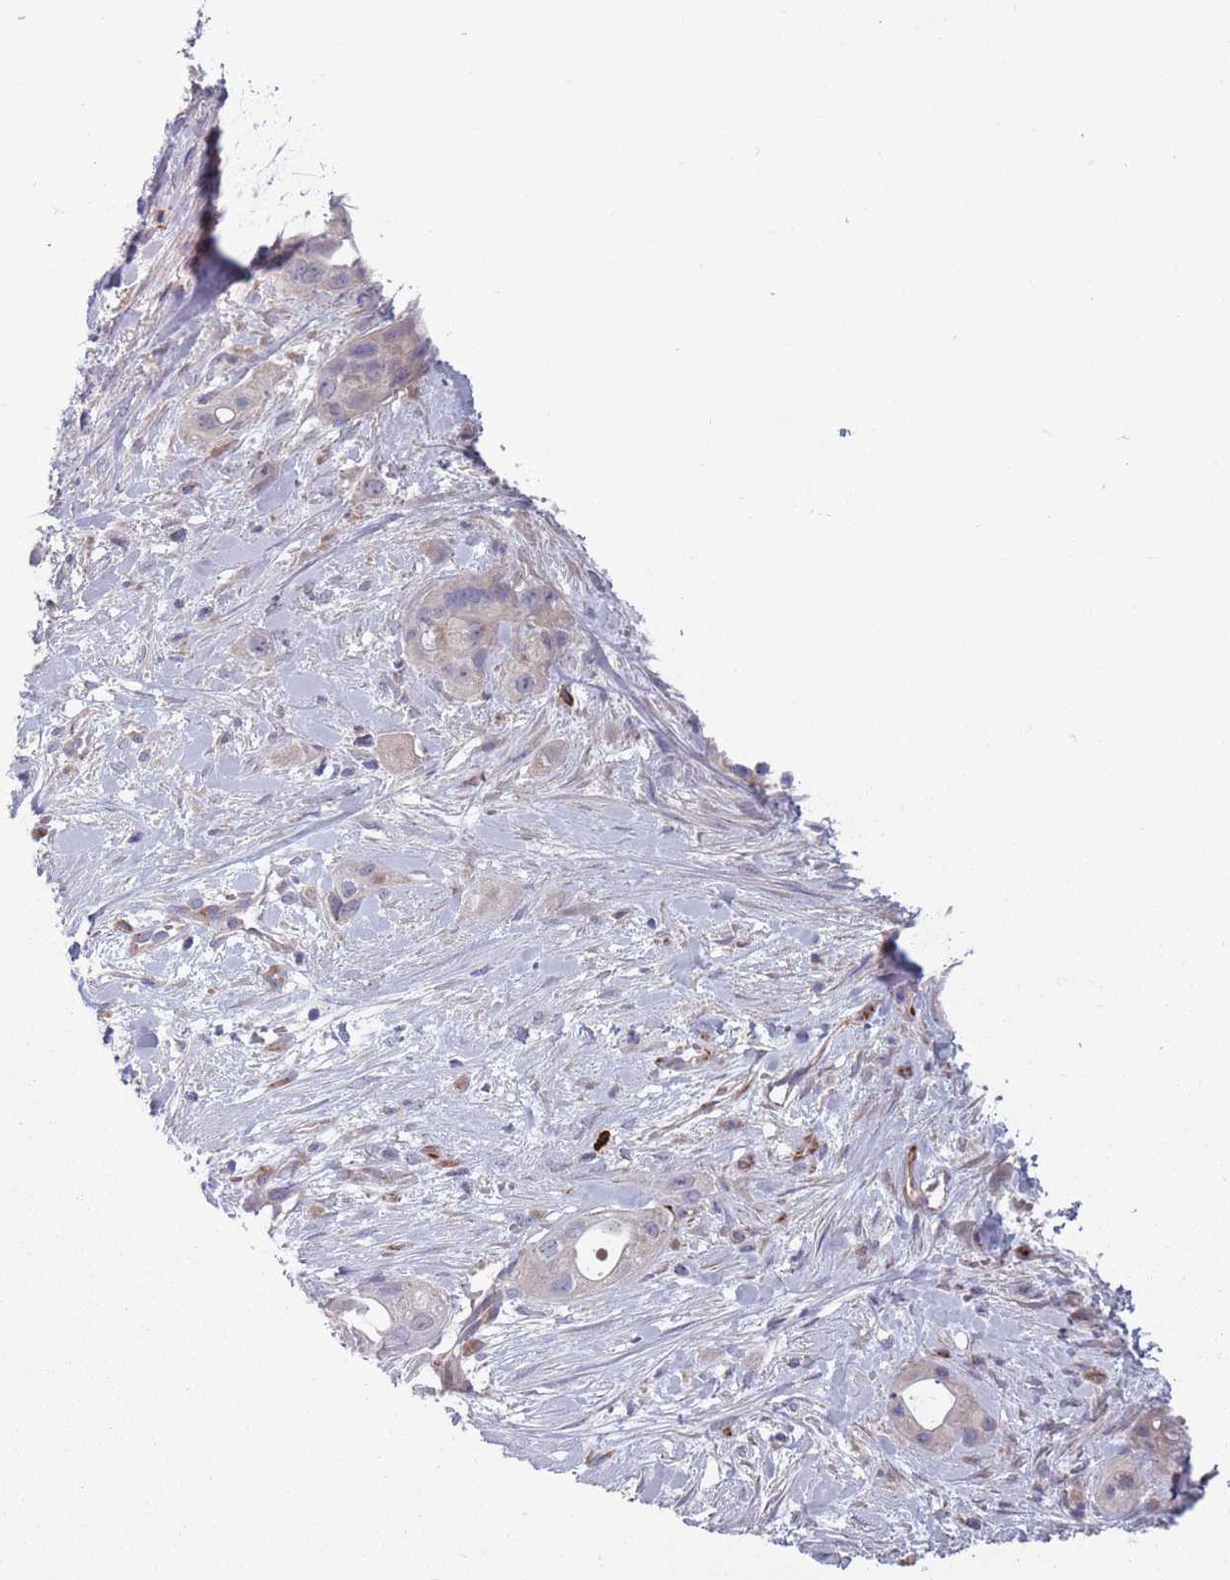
{"staining": {"intensity": "negative", "quantity": "none", "location": "none"}, "tissue": "pancreatic cancer", "cell_type": "Tumor cells", "image_type": "cancer", "snomed": [{"axis": "morphology", "description": "Adenocarcinoma, NOS"}, {"axis": "topography", "description": "Pancreas"}], "caption": "This is an immunohistochemistry (IHC) photomicrograph of human pancreatic cancer. There is no positivity in tumor cells.", "gene": "TYW1", "patient": {"sex": "male", "age": 44}}